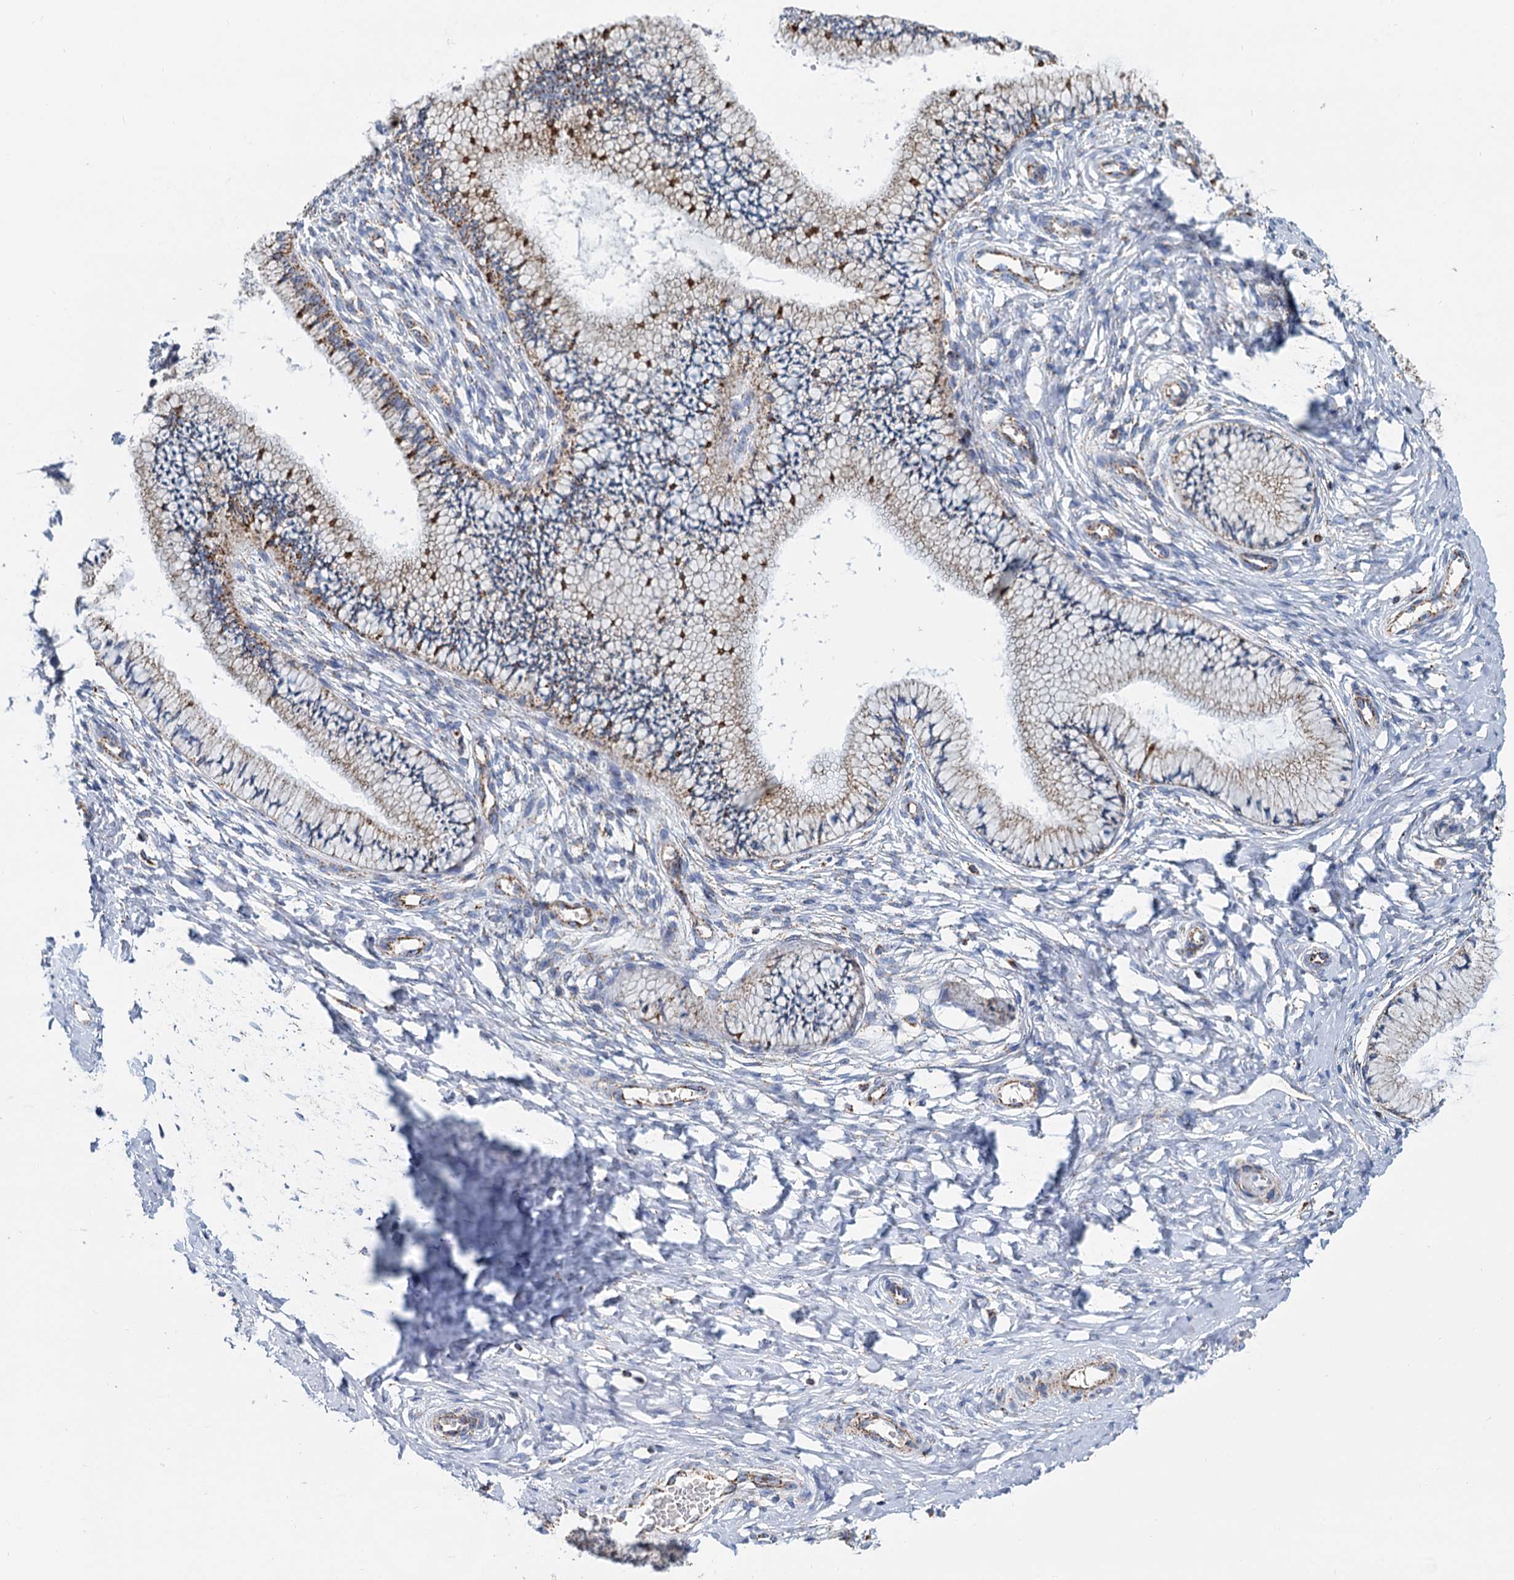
{"staining": {"intensity": "moderate", "quantity": "25%-75%", "location": "cytoplasmic/membranous"}, "tissue": "cervix", "cell_type": "Glandular cells", "image_type": "normal", "snomed": [{"axis": "morphology", "description": "Normal tissue, NOS"}, {"axis": "topography", "description": "Cervix"}], "caption": "IHC (DAB (3,3'-diaminobenzidine)) staining of benign human cervix shows moderate cytoplasmic/membranous protein positivity in approximately 25%-75% of glandular cells. (Brightfield microscopy of DAB IHC at high magnification).", "gene": "CCP110", "patient": {"sex": "female", "age": 36}}